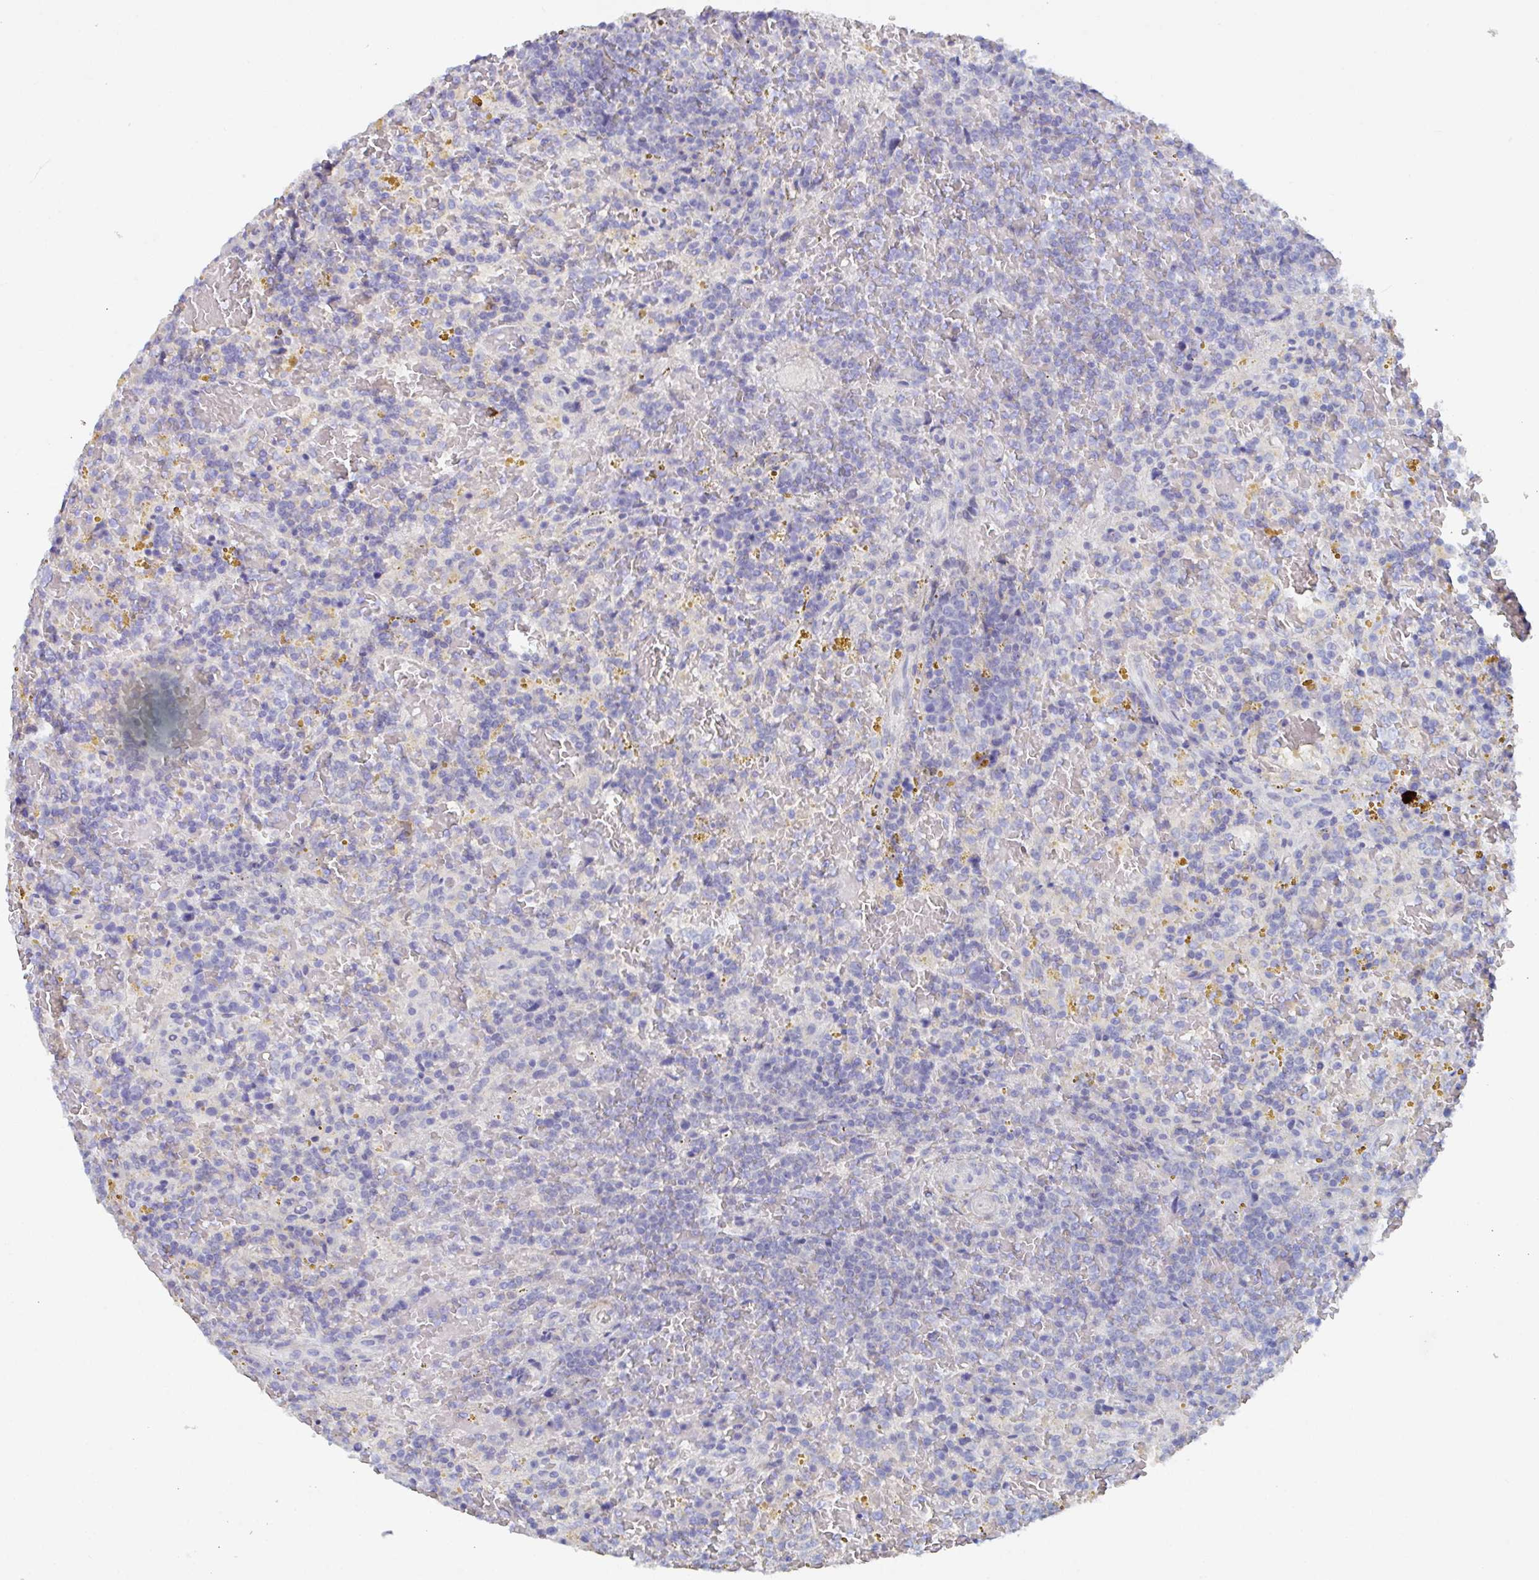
{"staining": {"intensity": "negative", "quantity": "none", "location": "none"}, "tissue": "lymphoma", "cell_type": "Tumor cells", "image_type": "cancer", "snomed": [{"axis": "morphology", "description": "Malignant lymphoma, non-Hodgkin's type, Low grade"}, {"axis": "topography", "description": "Spleen"}], "caption": "The histopathology image shows no significant expression in tumor cells of malignant lymphoma, non-Hodgkin's type (low-grade). (DAB (3,3'-diaminobenzidine) IHC visualized using brightfield microscopy, high magnification).", "gene": "KCNK5", "patient": {"sex": "female", "age": 65}}